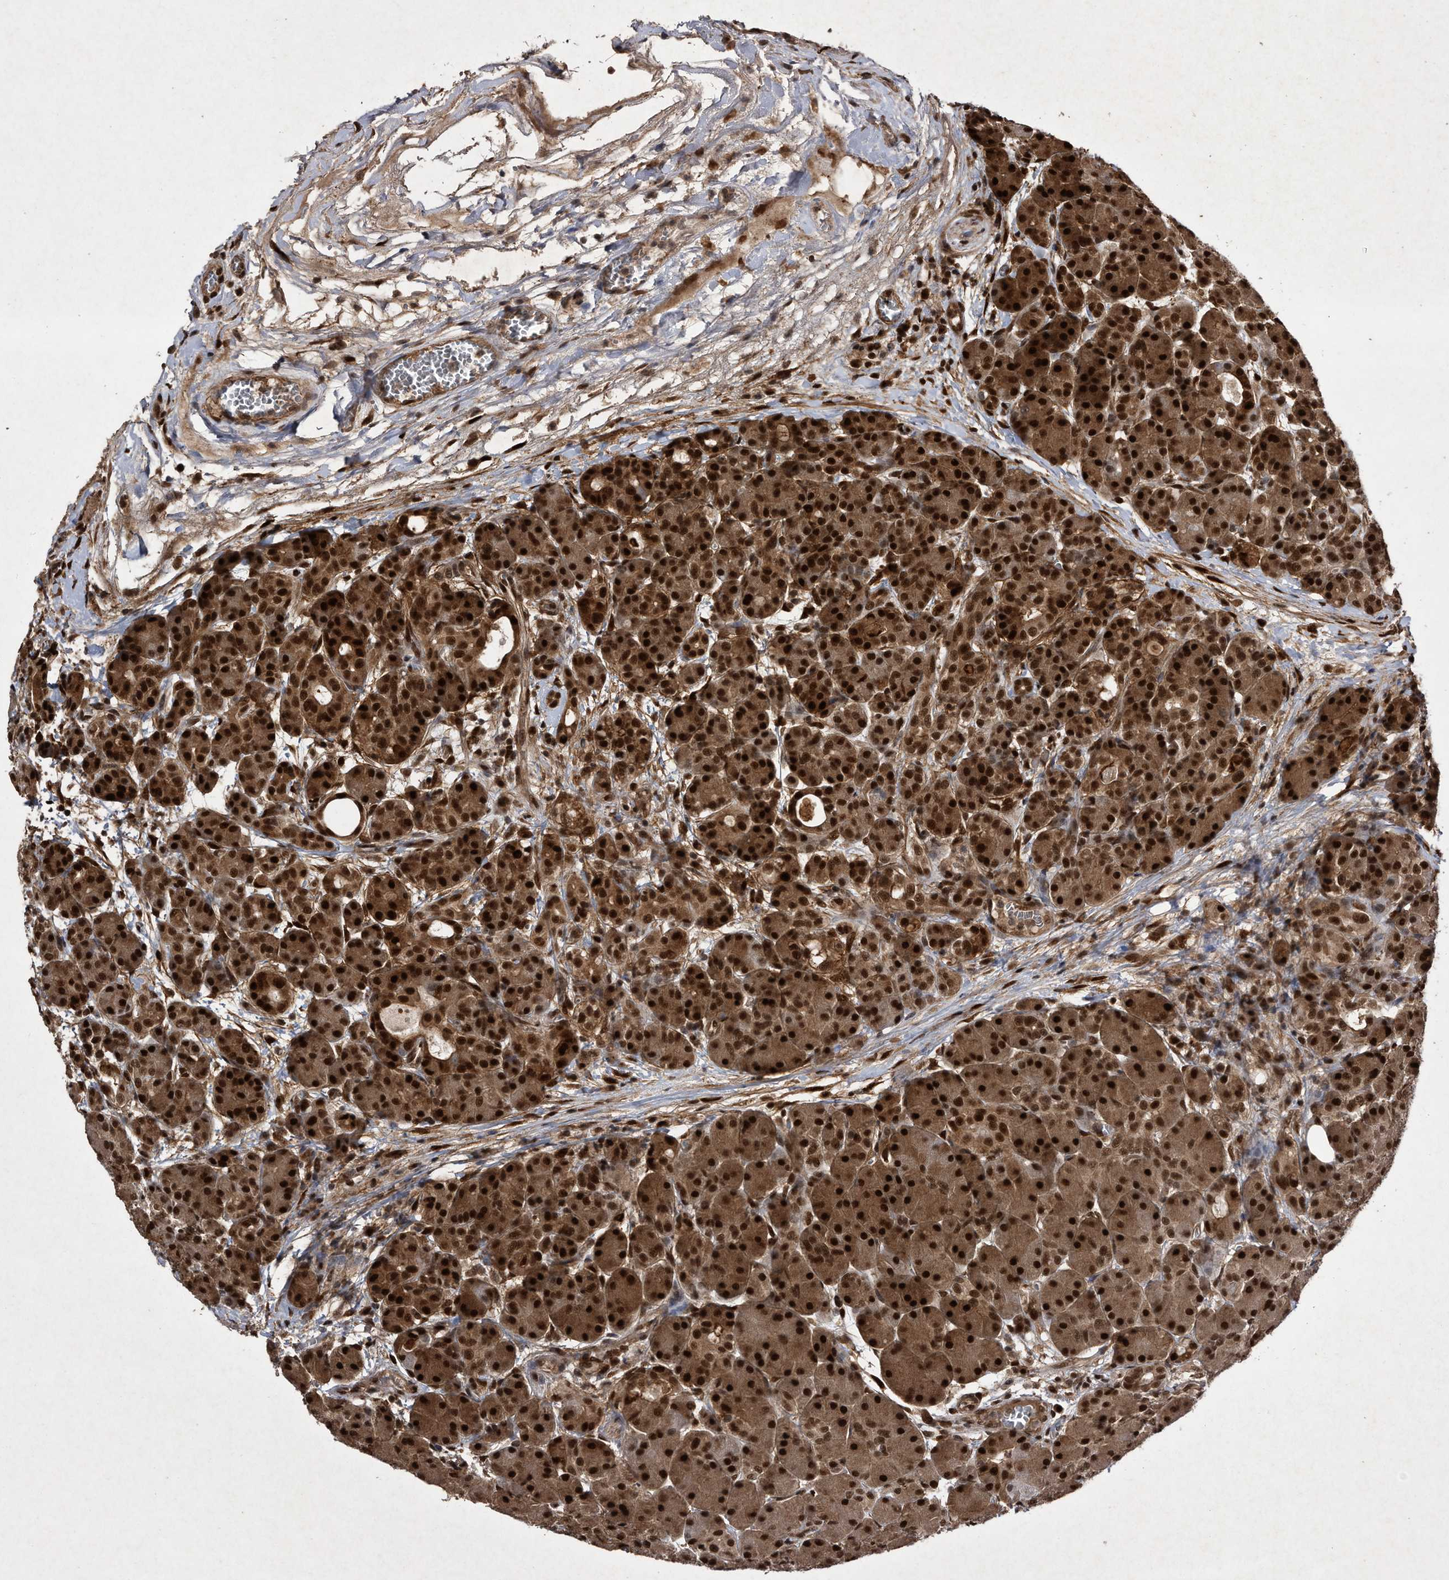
{"staining": {"intensity": "strong", "quantity": ">75%", "location": "cytoplasmic/membranous,nuclear"}, "tissue": "pancreas", "cell_type": "Exocrine glandular cells", "image_type": "normal", "snomed": [{"axis": "morphology", "description": "Normal tissue, NOS"}, {"axis": "topography", "description": "Pancreas"}], "caption": "Human pancreas stained with a brown dye shows strong cytoplasmic/membranous,nuclear positive expression in approximately >75% of exocrine glandular cells.", "gene": "RAD23B", "patient": {"sex": "male", "age": 63}}